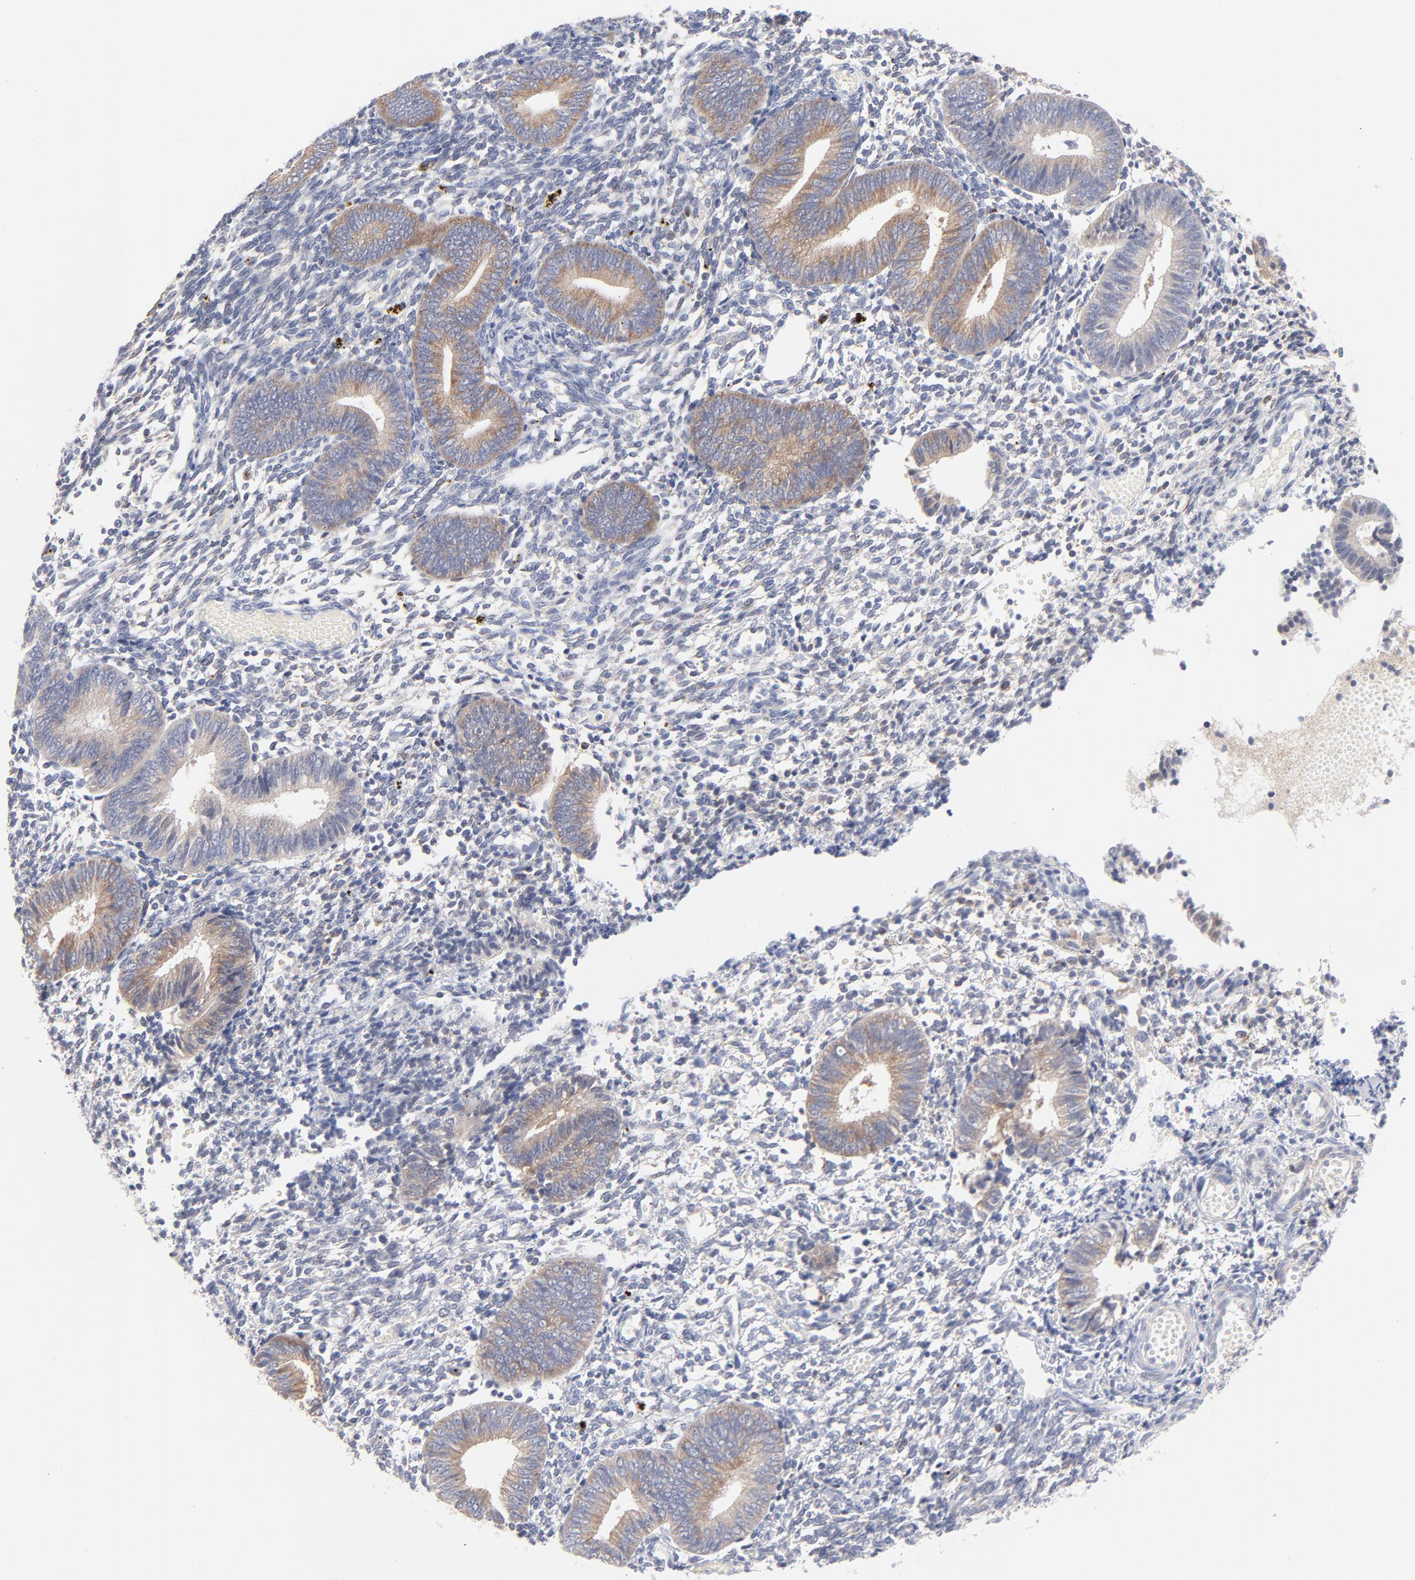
{"staining": {"intensity": "negative", "quantity": "none", "location": "none"}, "tissue": "endometrium", "cell_type": "Cells in endometrial stroma", "image_type": "normal", "snomed": [{"axis": "morphology", "description": "Normal tissue, NOS"}, {"axis": "topography", "description": "Uterus"}, {"axis": "topography", "description": "Endometrium"}], "caption": "Immunohistochemistry photomicrograph of normal endometrium: endometrium stained with DAB displays no significant protein positivity in cells in endometrial stroma.", "gene": "MID1", "patient": {"sex": "female", "age": 33}}